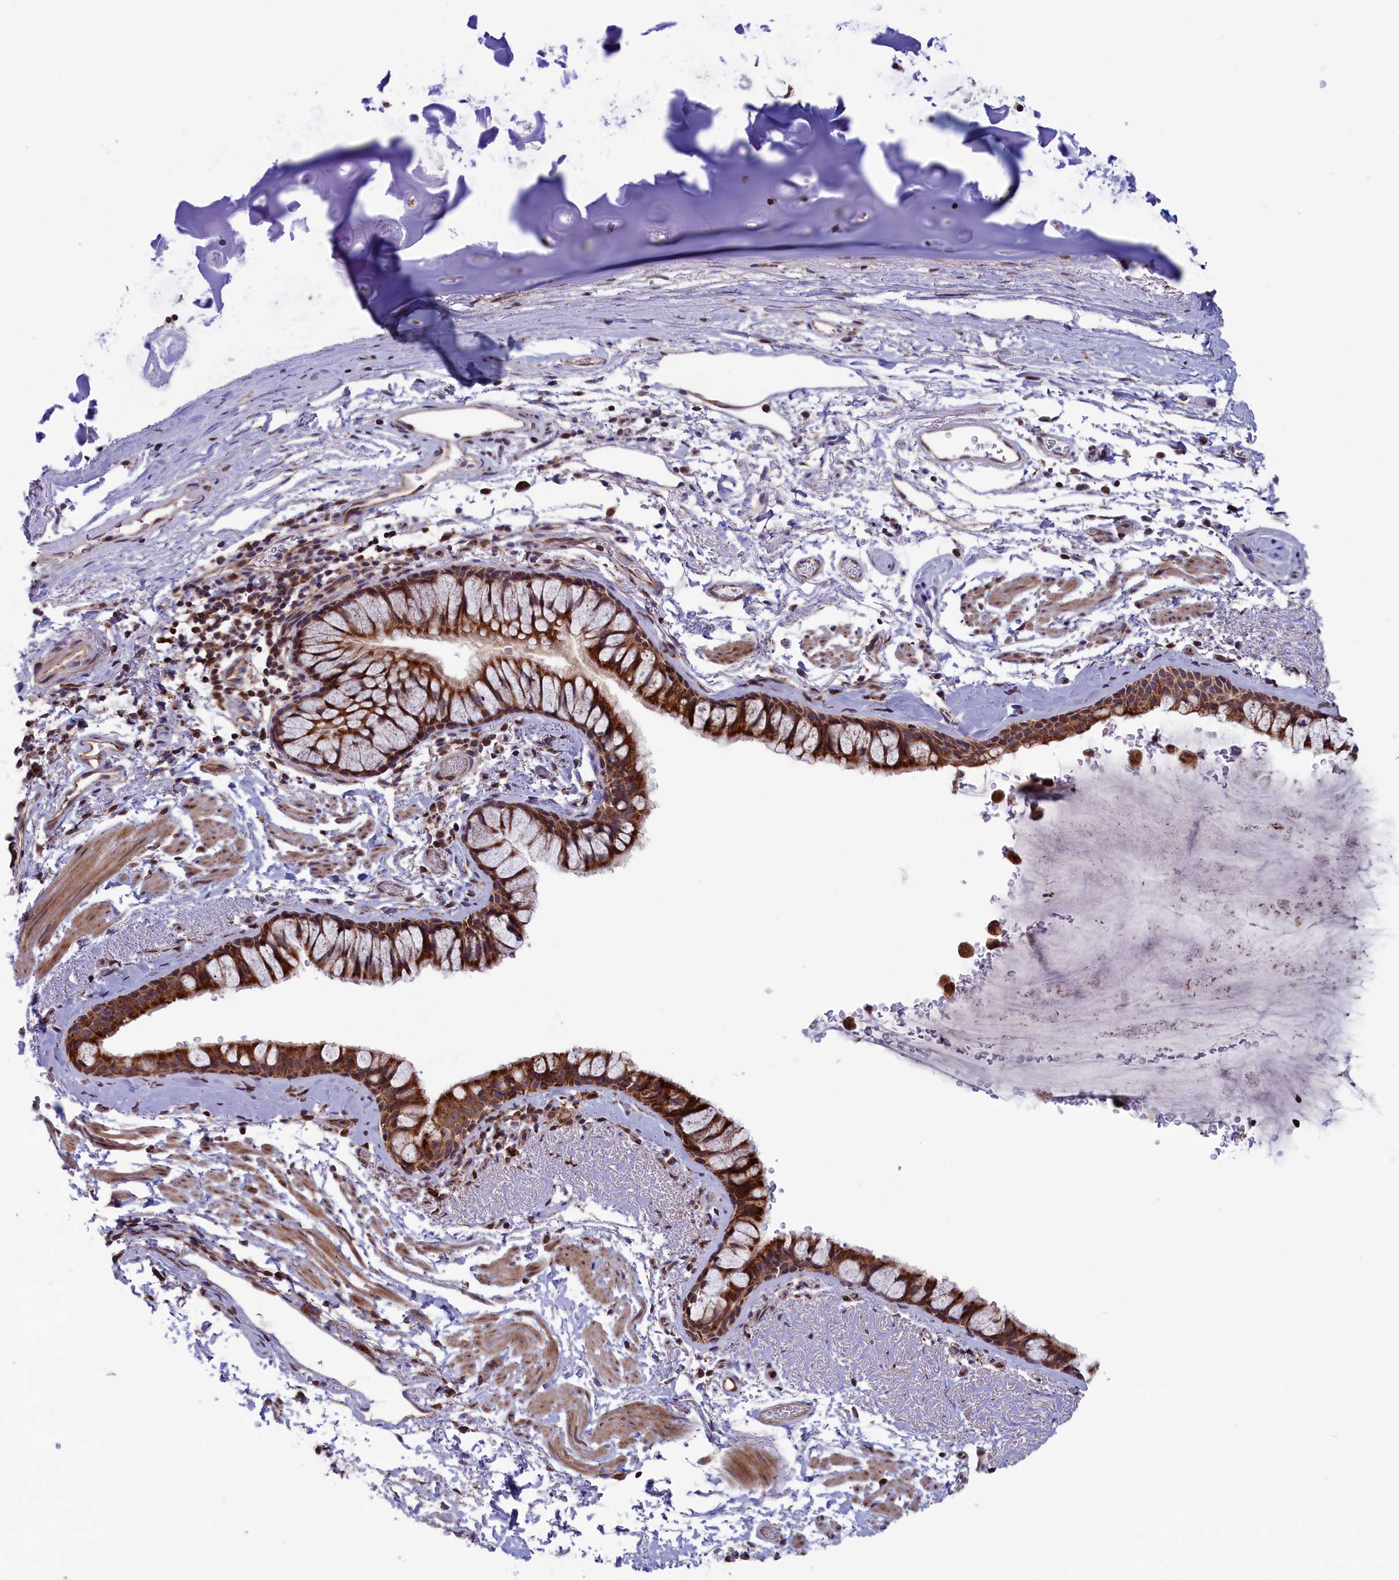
{"staining": {"intensity": "strong", "quantity": ">75%", "location": "cytoplasmic/membranous"}, "tissue": "bronchus", "cell_type": "Respiratory epithelial cells", "image_type": "normal", "snomed": [{"axis": "morphology", "description": "Normal tissue, NOS"}, {"axis": "topography", "description": "Bronchus"}], "caption": "Strong cytoplasmic/membranous expression for a protein is seen in approximately >75% of respiratory epithelial cells of benign bronchus using immunohistochemistry.", "gene": "TIMM44", "patient": {"sex": "male", "age": 65}}